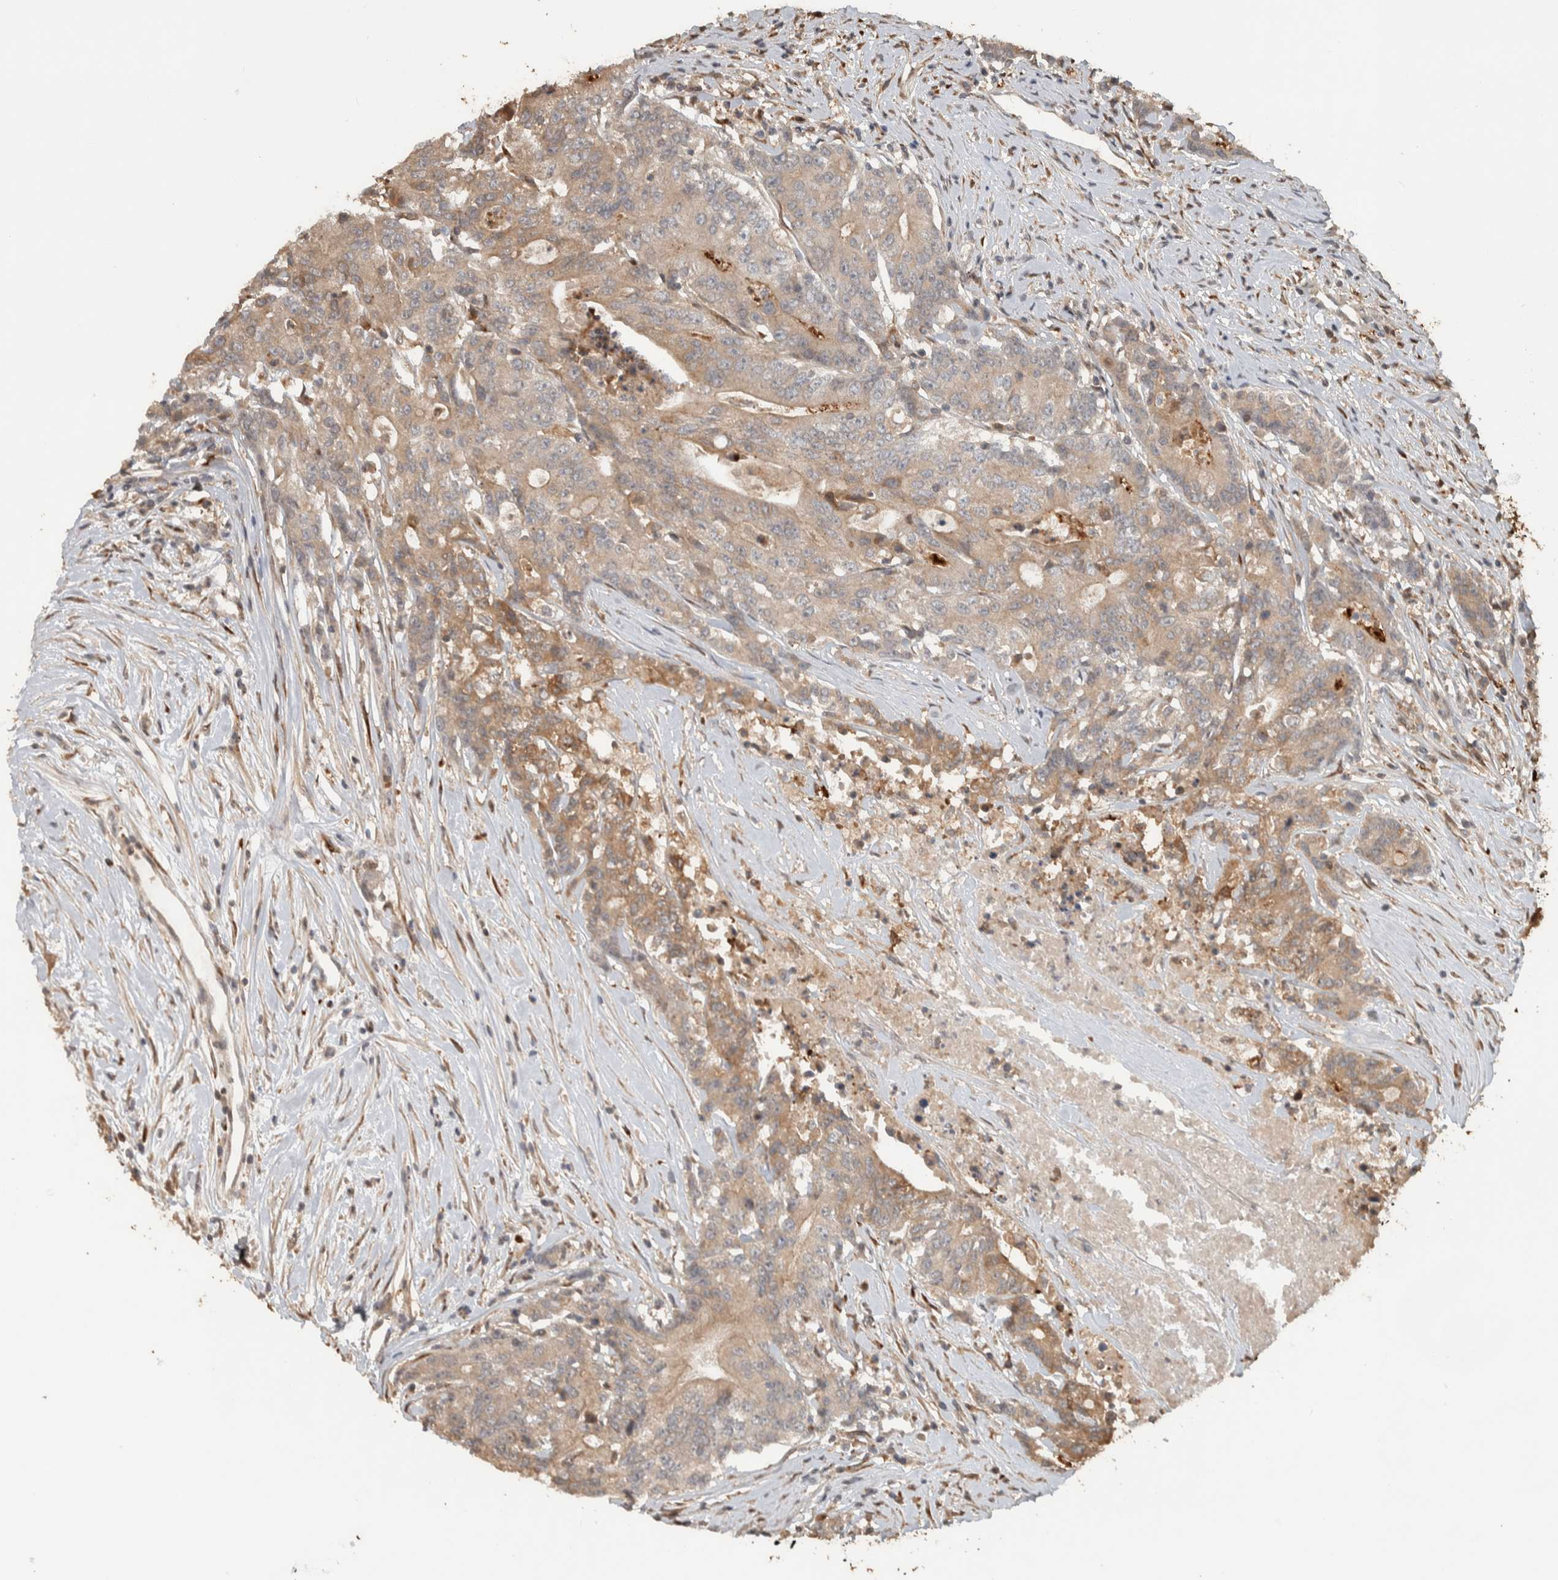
{"staining": {"intensity": "weak", "quantity": ">75%", "location": "cytoplasmic/membranous"}, "tissue": "colorectal cancer", "cell_type": "Tumor cells", "image_type": "cancer", "snomed": [{"axis": "morphology", "description": "Adenocarcinoma, NOS"}, {"axis": "topography", "description": "Colon"}], "caption": "Immunohistochemical staining of adenocarcinoma (colorectal) shows low levels of weak cytoplasmic/membranous protein expression in about >75% of tumor cells.", "gene": "CNTROB", "patient": {"sex": "female", "age": 77}}